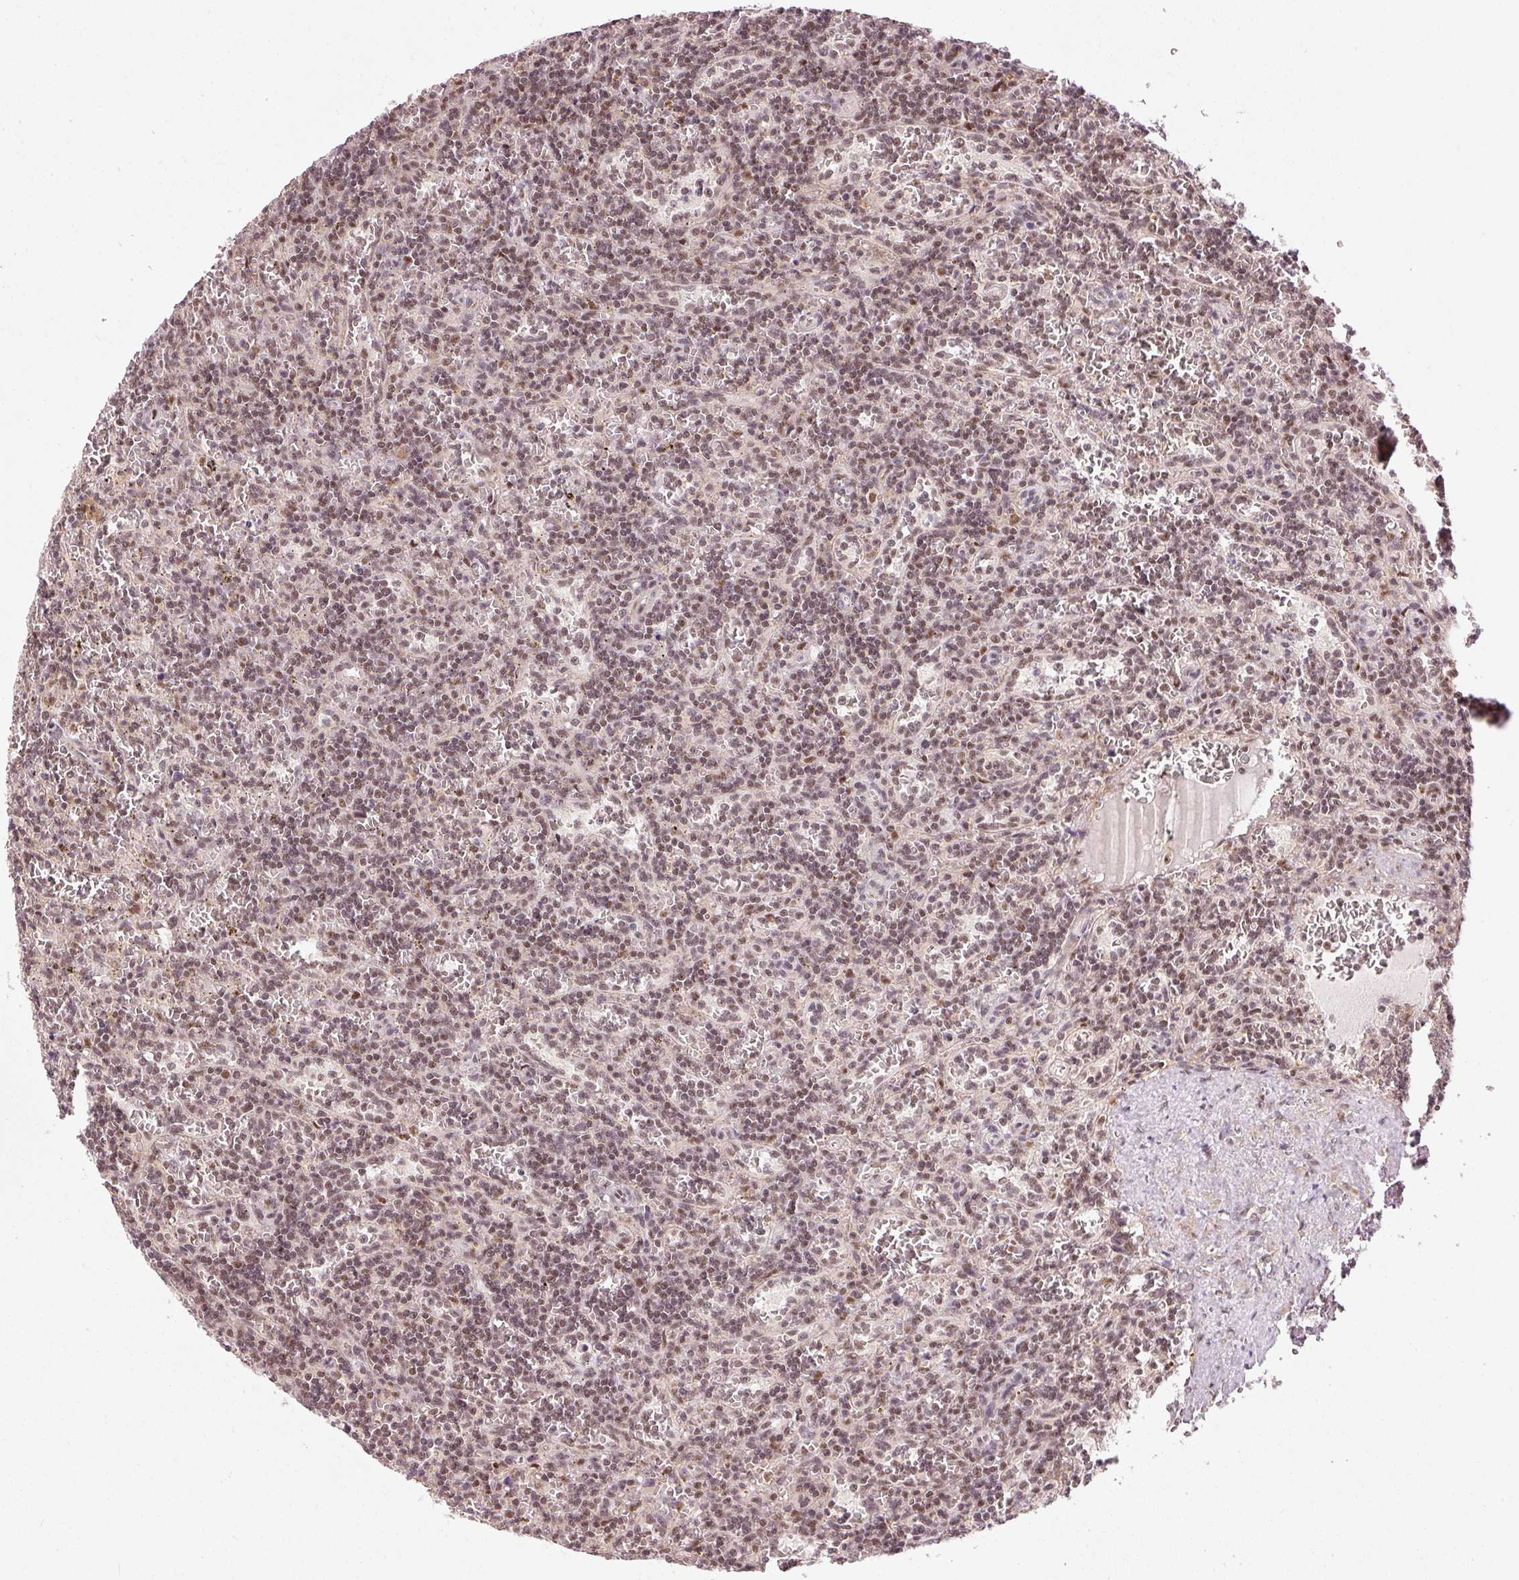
{"staining": {"intensity": "moderate", "quantity": "25%-75%", "location": "nuclear"}, "tissue": "lymphoma", "cell_type": "Tumor cells", "image_type": "cancer", "snomed": [{"axis": "morphology", "description": "Malignant lymphoma, non-Hodgkin's type, Low grade"}, {"axis": "topography", "description": "Spleen"}], "caption": "High-magnification brightfield microscopy of lymphoma stained with DAB (3,3'-diaminobenzidine) (brown) and counterstained with hematoxylin (blue). tumor cells exhibit moderate nuclear expression is present in about25%-75% of cells.", "gene": "THOC6", "patient": {"sex": "male", "age": 73}}